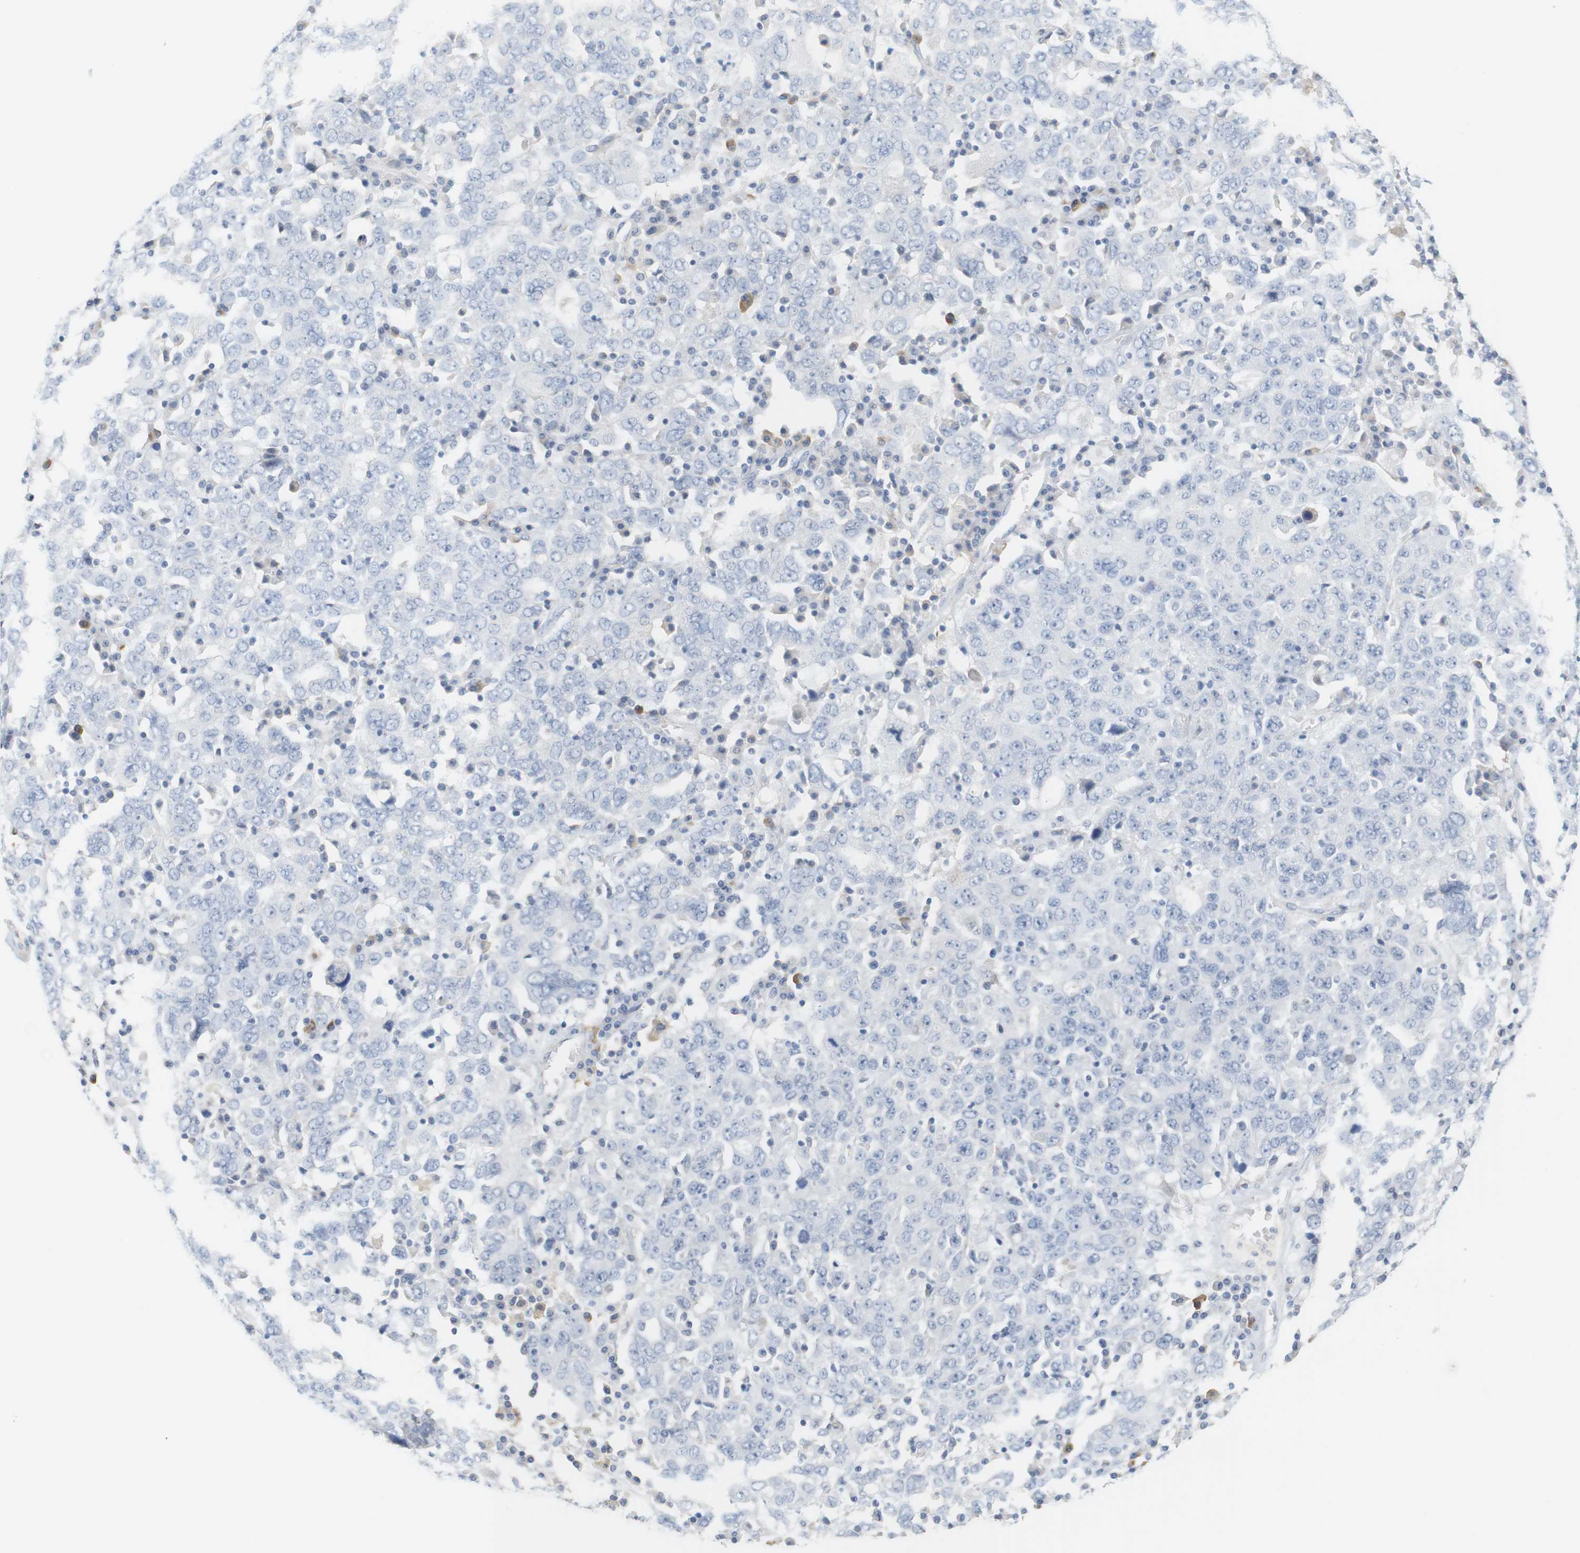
{"staining": {"intensity": "negative", "quantity": "none", "location": "none"}, "tissue": "ovarian cancer", "cell_type": "Tumor cells", "image_type": "cancer", "snomed": [{"axis": "morphology", "description": "Carcinoma, endometroid"}, {"axis": "topography", "description": "Ovary"}], "caption": "Ovarian cancer stained for a protein using immunohistochemistry (IHC) displays no expression tumor cells.", "gene": "RGS9", "patient": {"sex": "female", "age": 62}}